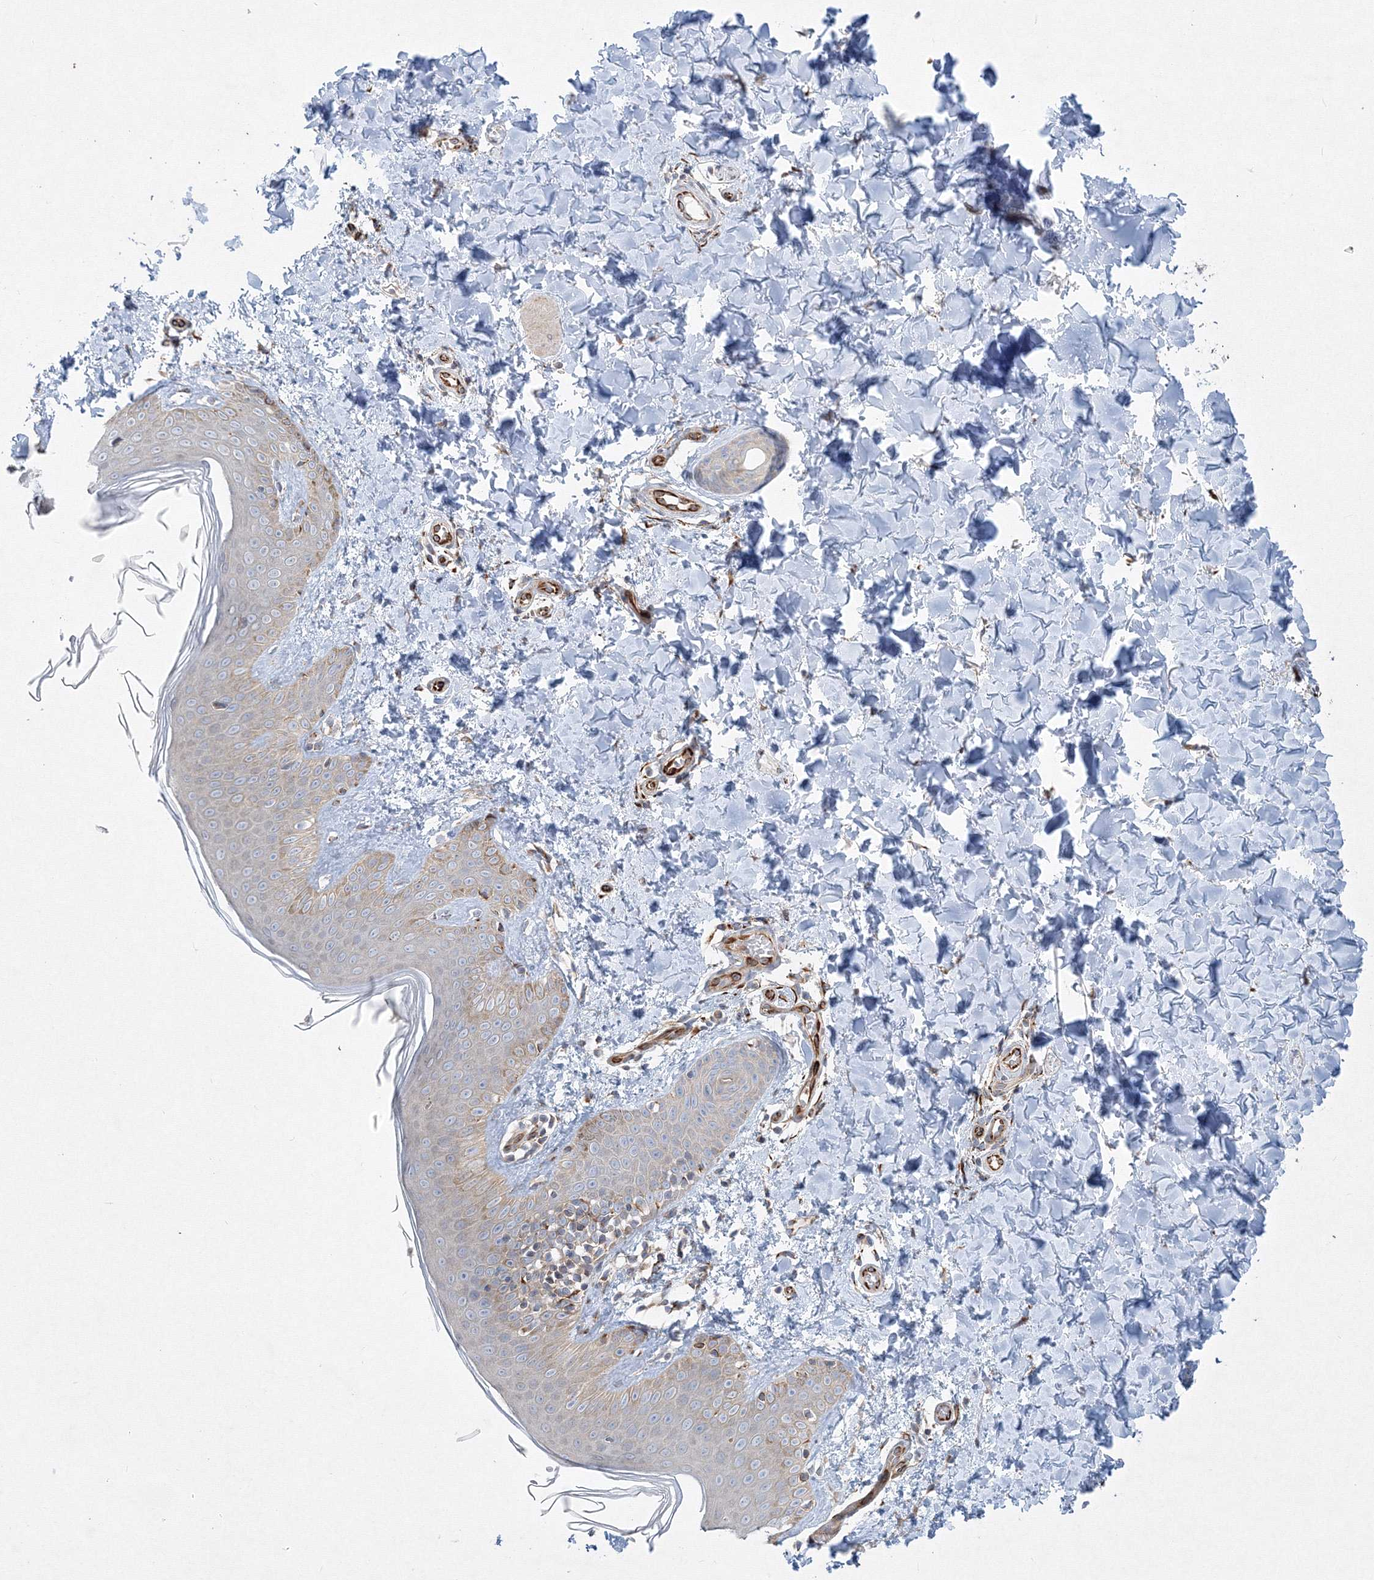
{"staining": {"intensity": "weak", "quantity": ">75%", "location": "cytoplasmic/membranous"}, "tissue": "skin", "cell_type": "Fibroblasts", "image_type": "normal", "snomed": [{"axis": "morphology", "description": "Normal tissue, NOS"}, {"axis": "topography", "description": "Skin"}], "caption": "Brown immunohistochemical staining in unremarkable human skin displays weak cytoplasmic/membranous positivity in approximately >75% of fibroblasts. (DAB (3,3'-diaminobenzidine) IHC with brightfield microscopy, high magnification).", "gene": "WDR49", "patient": {"sex": "male", "age": 36}}